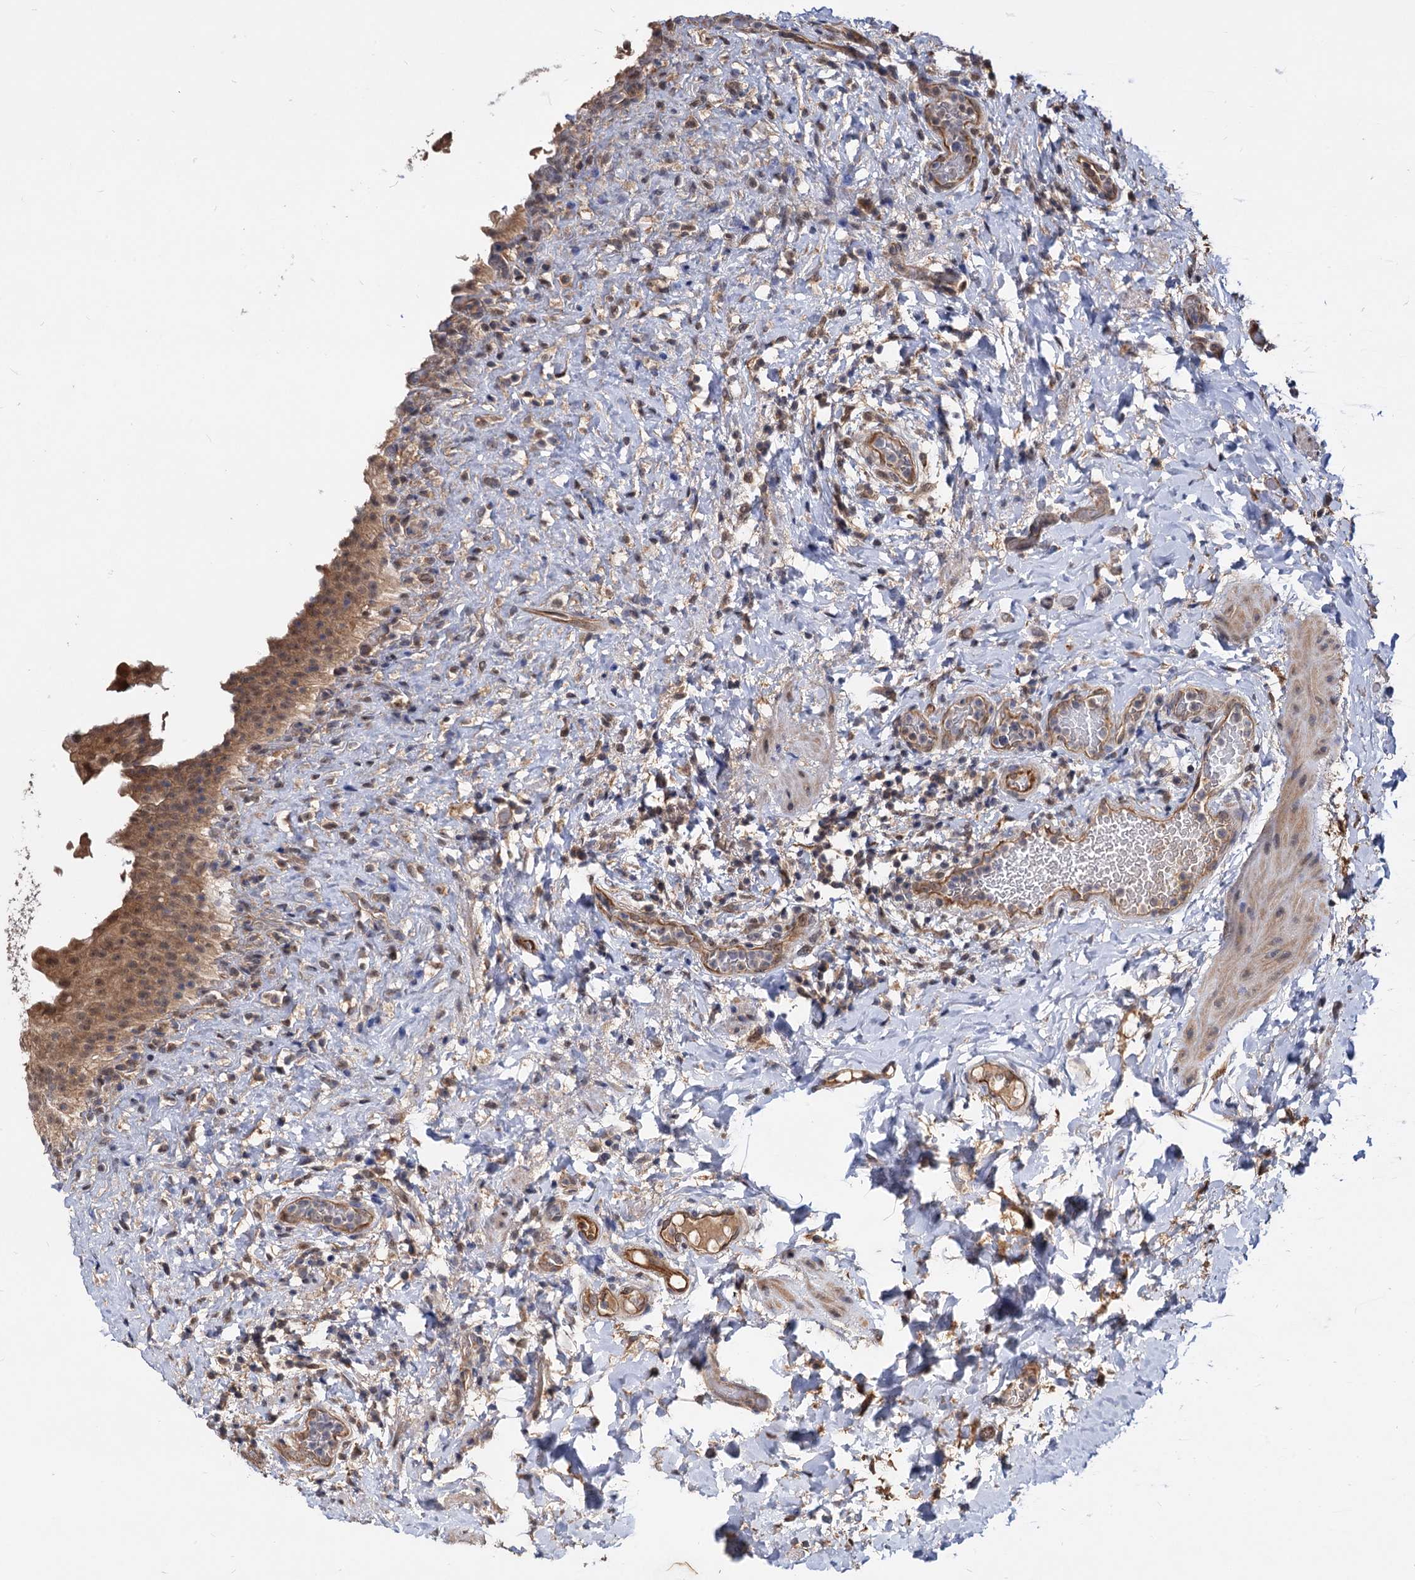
{"staining": {"intensity": "moderate", "quantity": ">75%", "location": "cytoplasmic/membranous,nuclear"}, "tissue": "urinary bladder", "cell_type": "Urothelial cells", "image_type": "normal", "snomed": [{"axis": "morphology", "description": "Normal tissue, NOS"}, {"axis": "topography", "description": "Urinary bladder"}], "caption": "Protein staining of normal urinary bladder displays moderate cytoplasmic/membranous,nuclear staining in approximately >75% of urothelial cells.", "gene": "PSMD4", "patient": {"sex": "female", "age": 27}}